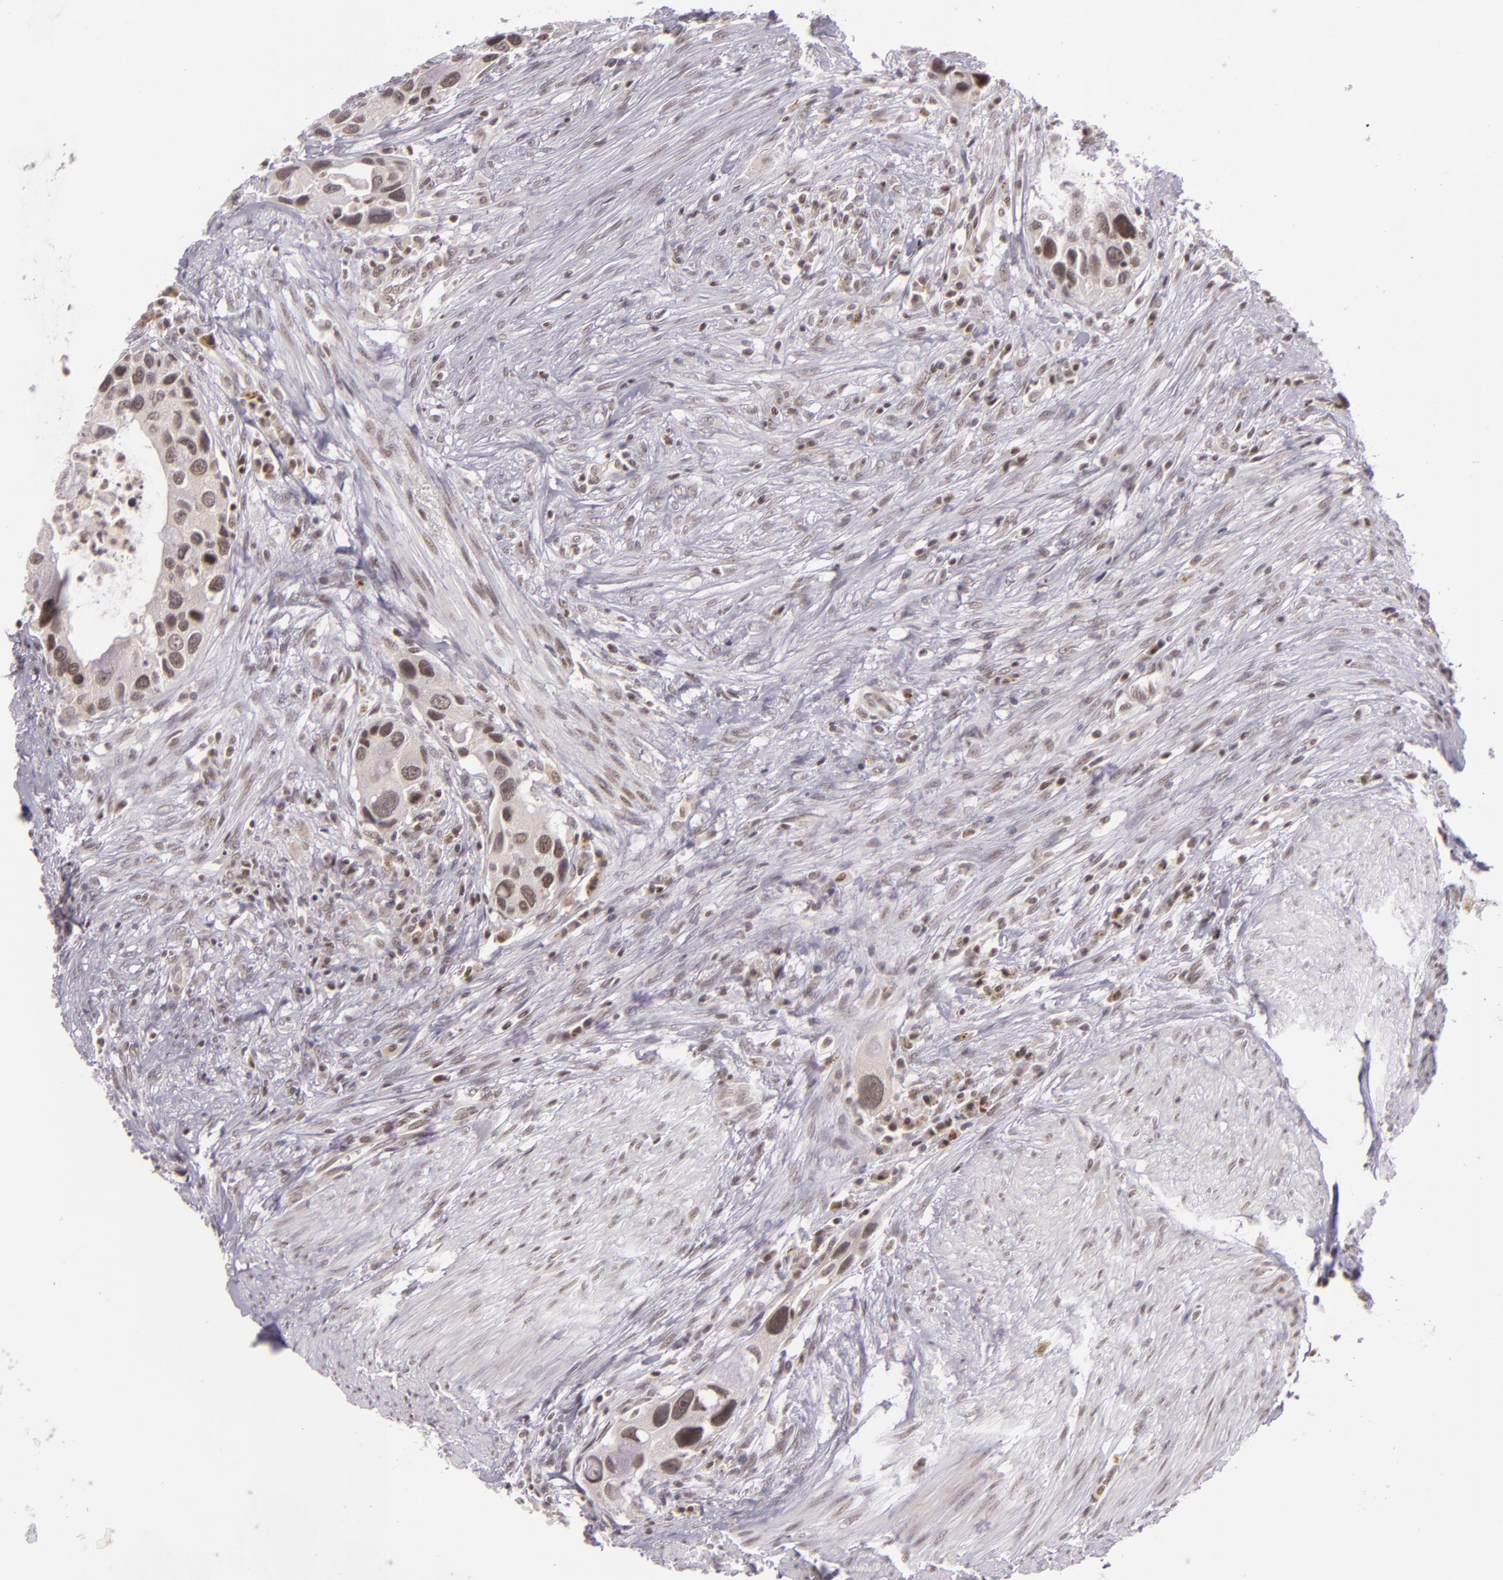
{"staining": {"intensity": "weak", "quantity": "25%-75%", "location": "nuclear"}, "tissue": "urothelial cancer", "cell_type": "Tumor cells", "image_type": "cancer", "snomed": [{"axis": "morphology", "description": "Urothelial carcinoma, High grade"}, {"axis": "topography", "description": "Urinary bladder"}], "caption": "This is an image of immunohistochemistry staining of urothelial carcinoma (high-grade), which shows weak expression in the nuclear of tumor cells.", "gene": "ZFX", "patient": {"sex": "male", "age": 66}}